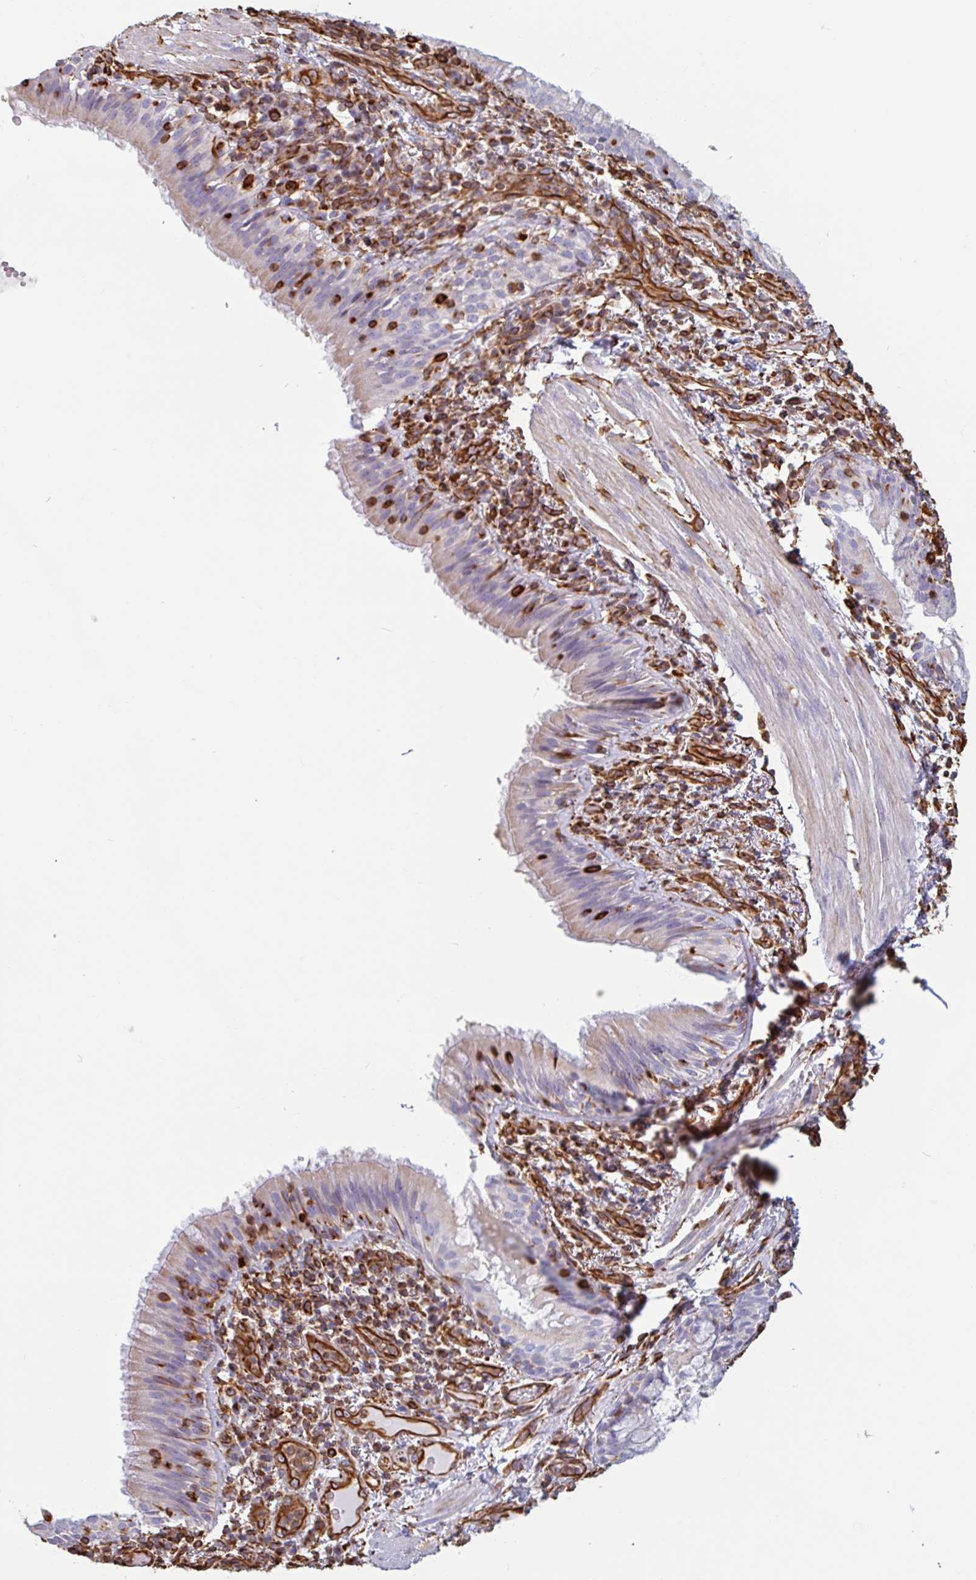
{"staining": {"intensity": "weak", "quantity": "<25%", "location": "cytoplasmic/membranous"}, "tissue": "bronchus", "cell_type": "Respiratory epithelial cells", "image_type": "normal", "snomed": [{"axis": "morphology", "description": "Normal tissue, NOS"}, {"axis": "topography", "description": "Cartilage tissue"}, {"axis": "topography", "description": "Bronchus"}], "caption": "IHC image of unremarkable bronchus stained for a protein (brown), which demonstrates no staining in respiratory epithelial cells.", "gene": "PPFIA1", "patient": {"sex": "male", "age": 56}}